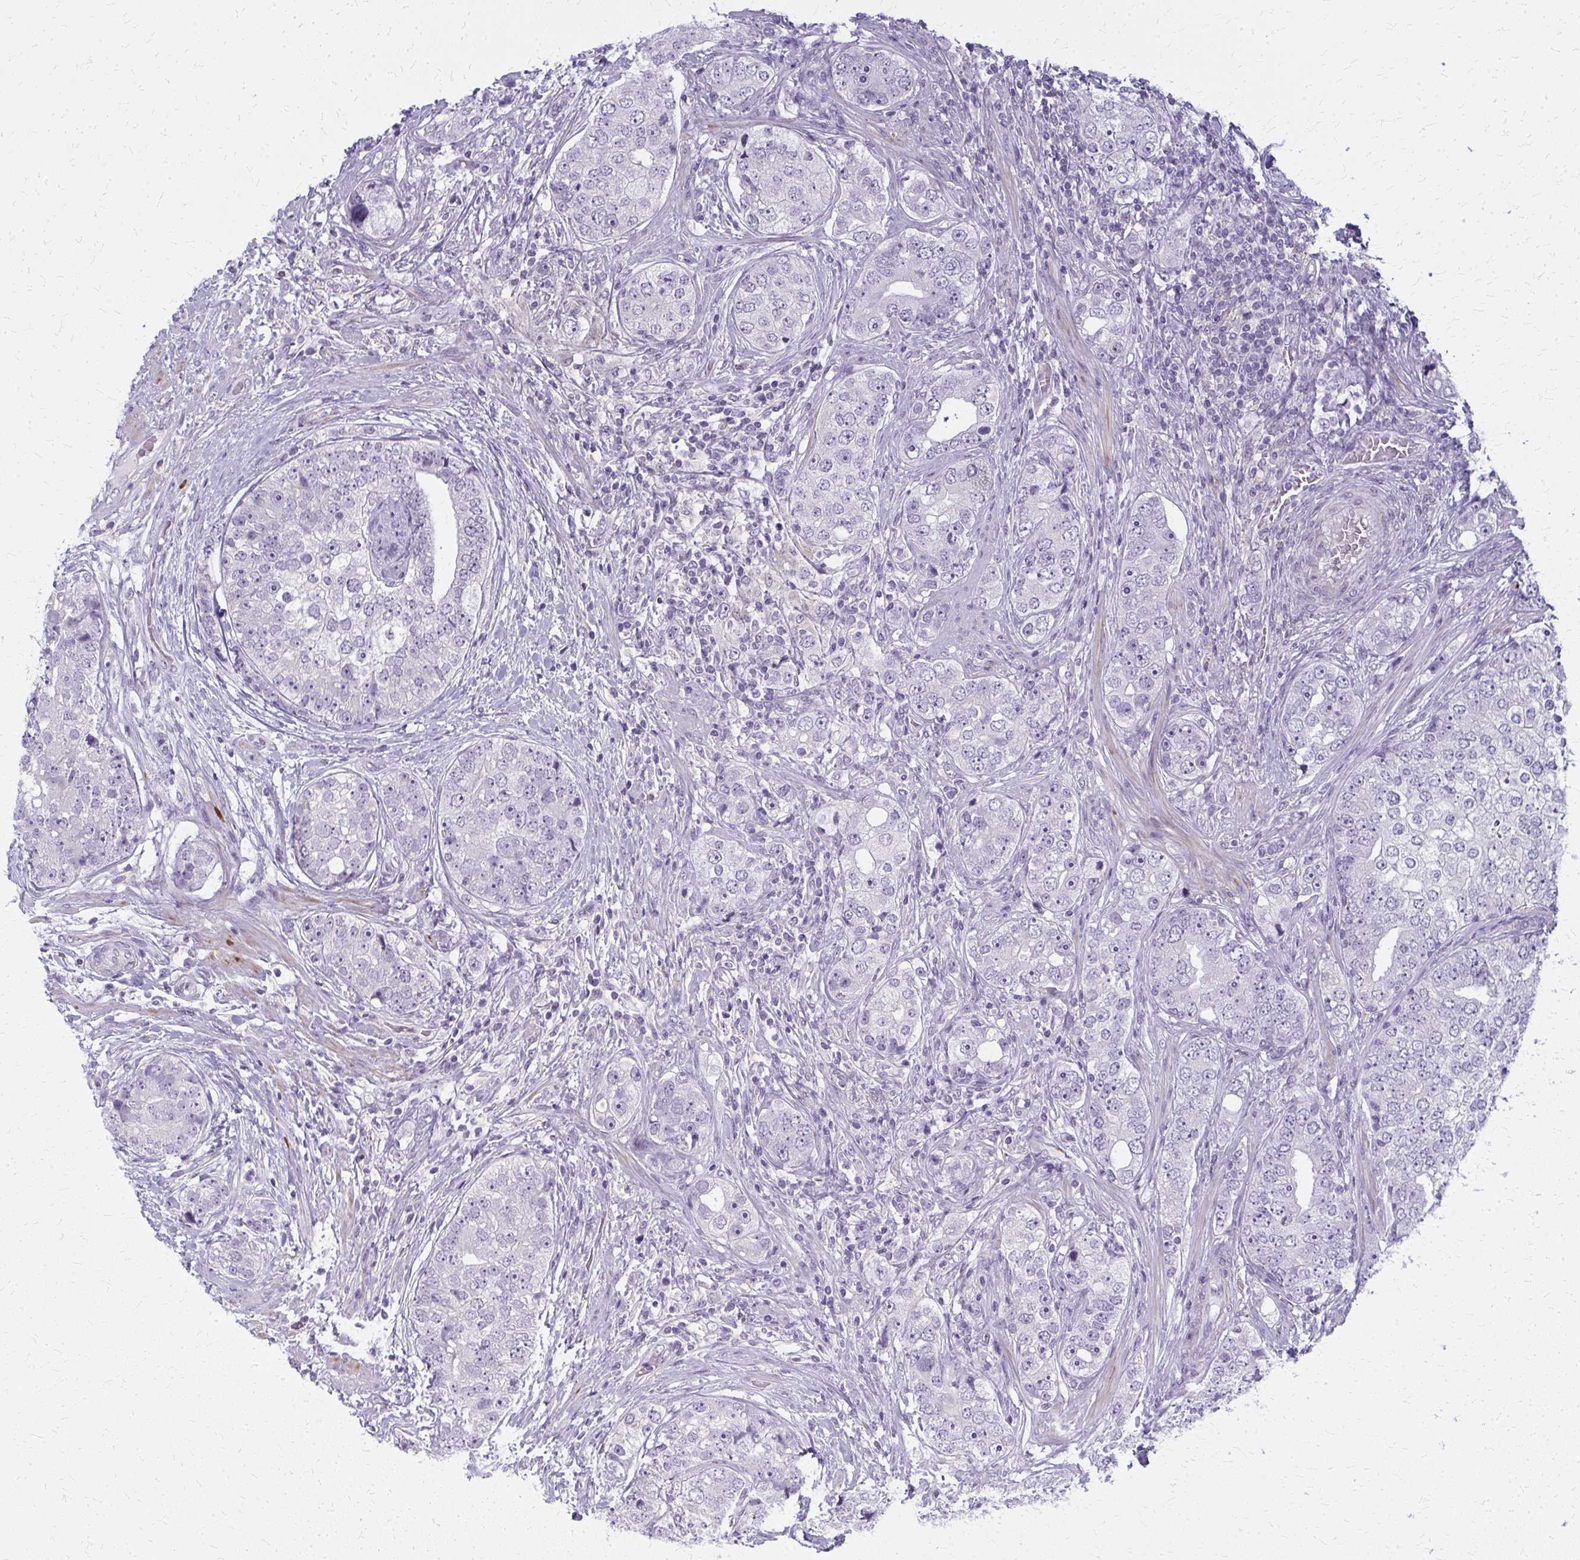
{"staining": {"intensity": "negative", "quantity": "none", "location": "none"}, "tissue": "prostate cancer", "cell_type": "Tumor cells", "image_type": "cancer", "snomed": [{"axis": "morphology", "description": "Adenocarcinoma, High grade"}, {"axis": "topography", "description": "Prostate"}], "caption": "Human prostate cancer (adenocarcinoma (high-grade)) stained for a protein using IHC displays no expression in tumor cells.", "gene": "CASQ2", "patient": {"sex": "male", "age": 60}}